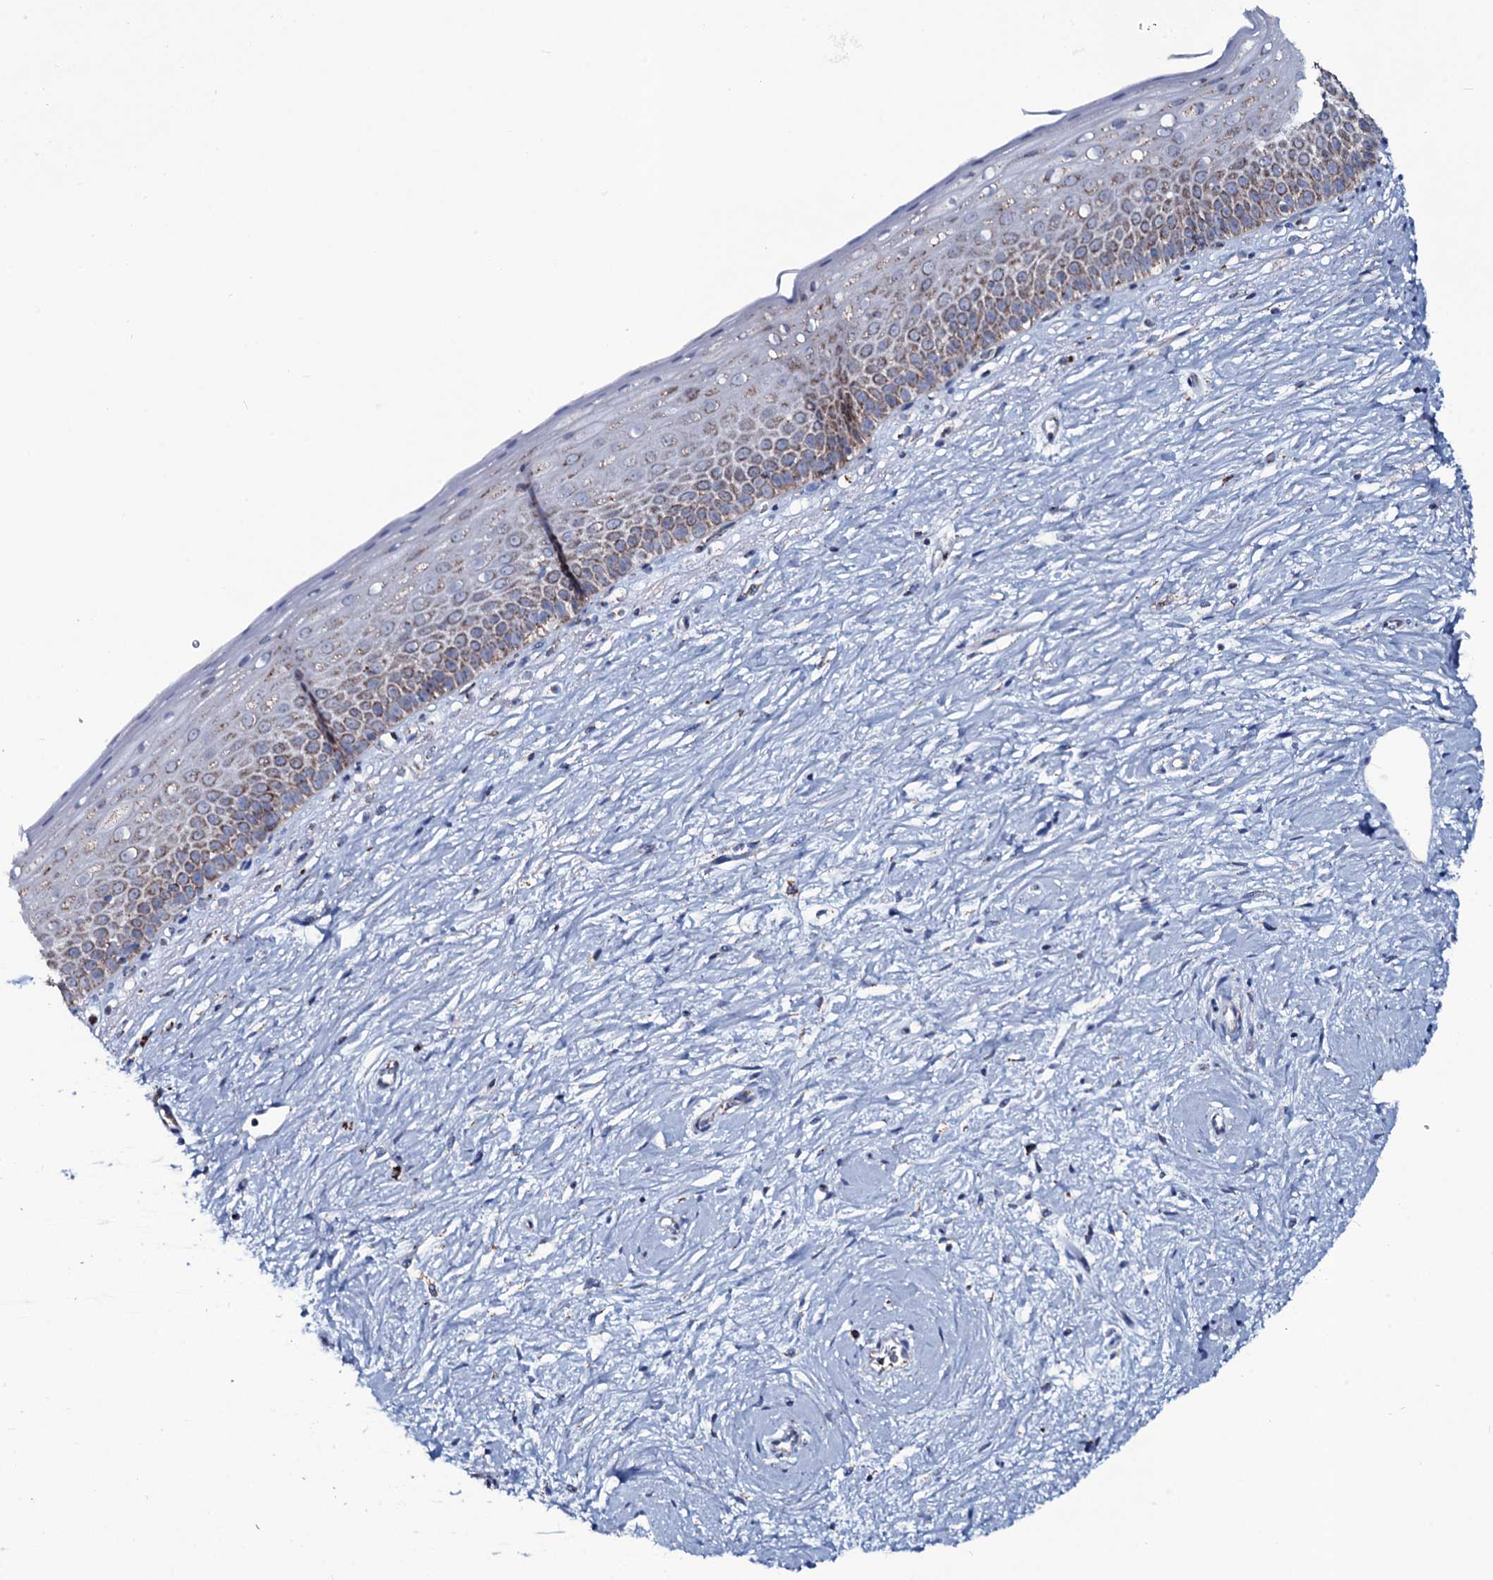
{"staining": {"intensity": "moderate", "quantity": "25%-75%", "location": "cytoplasmic/membranous"}, "tissue": "cervix", "cell_type": "Glandular cells", "image_type": "normal", "snomed": [{"axis": "morphology", "description": "Normal tissue, NOS"}, {"axis": "topography", "description": "Cervix"}], "caption": "Immunohistochemical staining of unremarkable cervix displays moderate cytoplasmic/membranous protein expression in approximately 25%-75% of glandular cells. The staining is performed using DAB (3,3'-diaminobenzidine) brown chromogen to label protein expression. The nuclei are counter-stained blue using hematoxylin.", "gene": "MRPS35", "patient": {"sex": "female", "age": 57}}